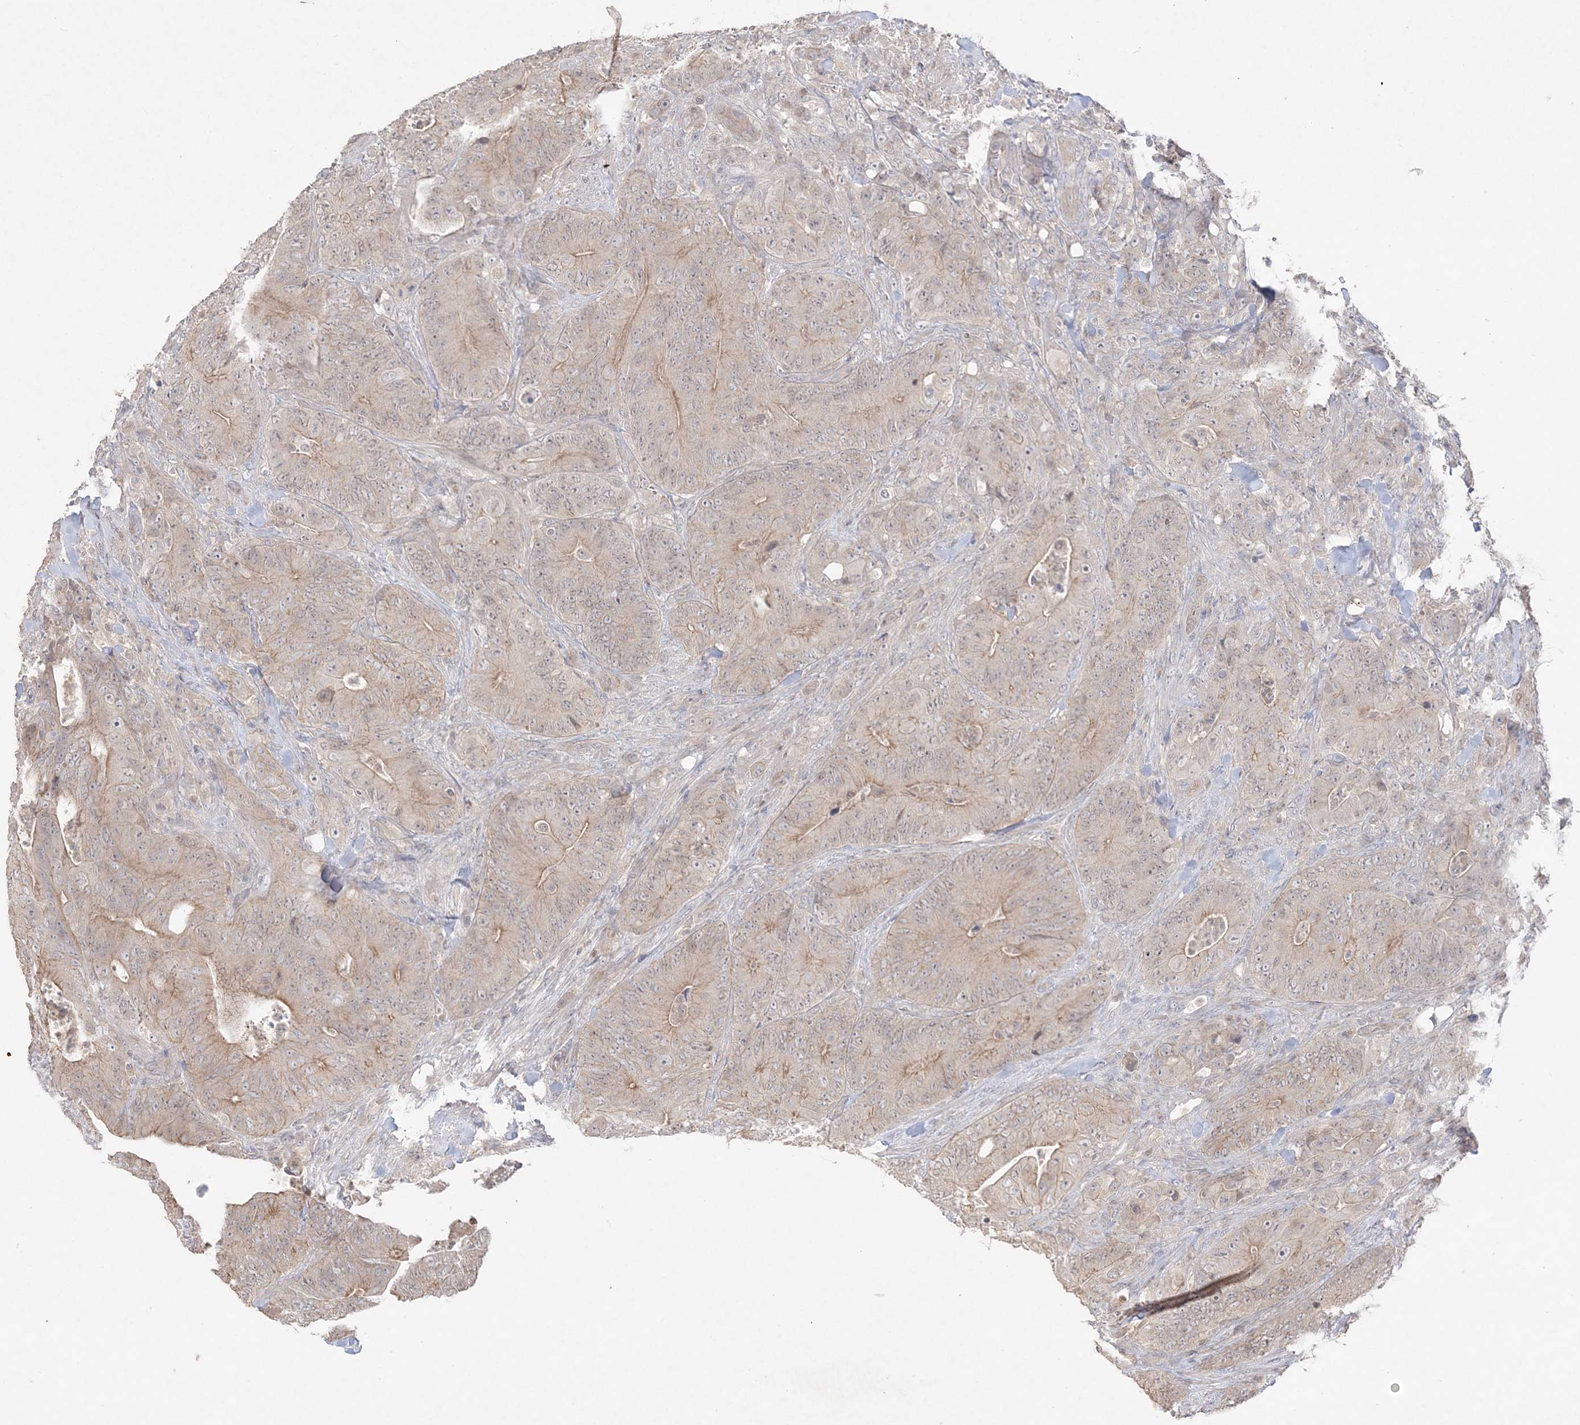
{"staining": {"intensity": "moderate", "quantity": "25%-75%", "location": "cytoplasmic/membranous"}, "tissue": "colorectal cancer", "cell_type": "Tumor cells", "image_type": "cancer", "snomed": [{"axis": "morphology", "description": "Normal tissue, NOS"}, {"axis": "topography", "description": "Colon"}], "caption": "Protein staining reveals moderate cytoplasmic/membranous expression in approximately 25%-75% of tumor cells in colorectal cancer. Using DAB (brown) and hematoxylin (blue) stains, captured at high magnification using brightfield microscopy.", "gene": "SH3BP4", "patient": {"sex": "female", "age": 82}}